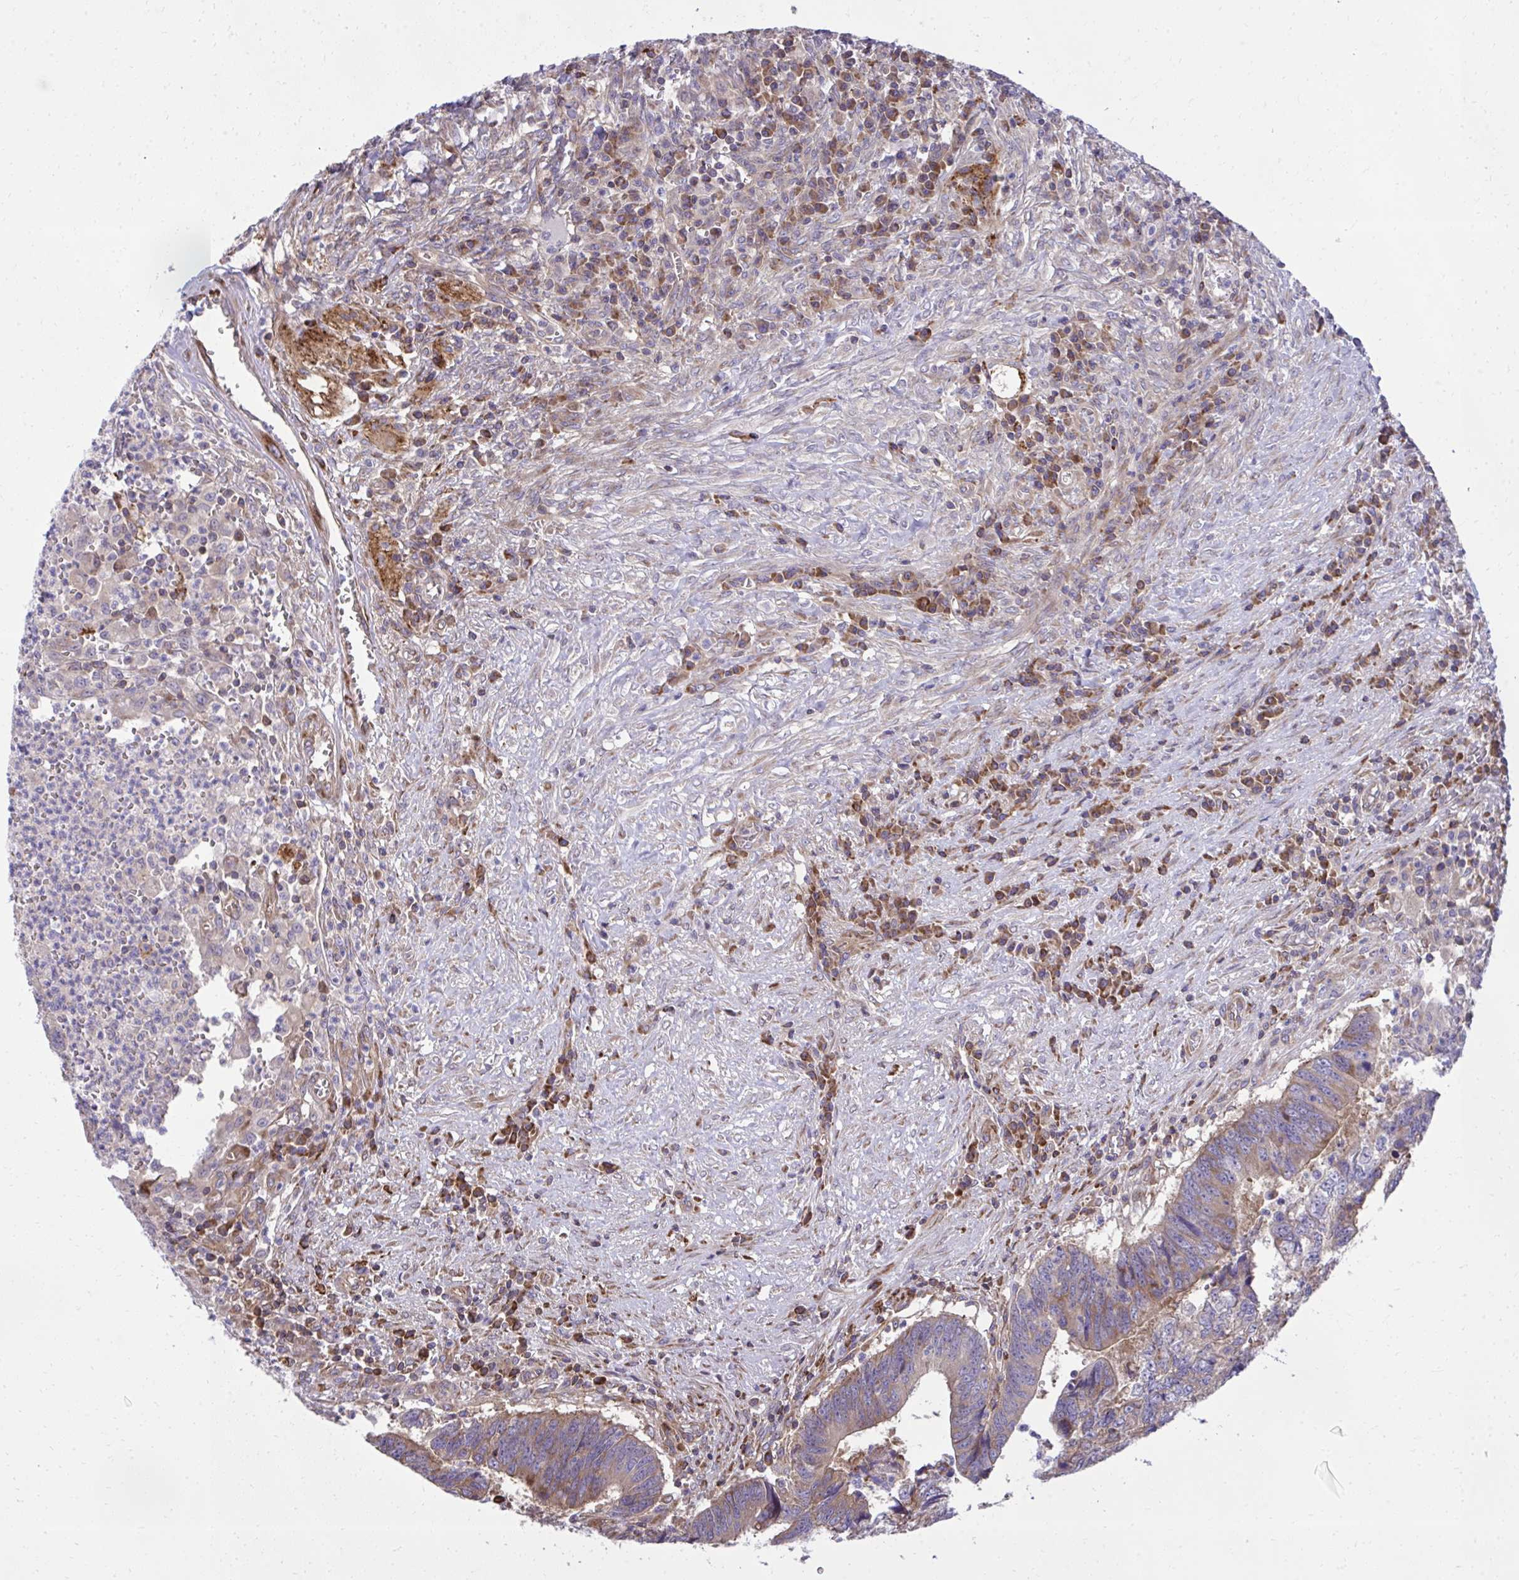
{"staining": {"intensity": "moderate", "quantity": ">75%", "location": "cytoplasmic/membranous"}, "tissue": "colorectal cancer", "cell_type": "Tumor cells", "image_type": "cancer", "snomed": [{"axis": "morphology", "description": "Adenocarcinoma, NOS"}, {"axis": "topography", "description": "Colon"}], "caption": "Adenocarcinoma (colorectal) stained with IHC demonstrates moderate cytoplasmic/membranous positivity in approximately >75% of tumor cells. (DAB IHC with brightfield microscopy, high magnification).", "gene": "NMNAT3", "patient": {"sex": "male", "age": 86}}